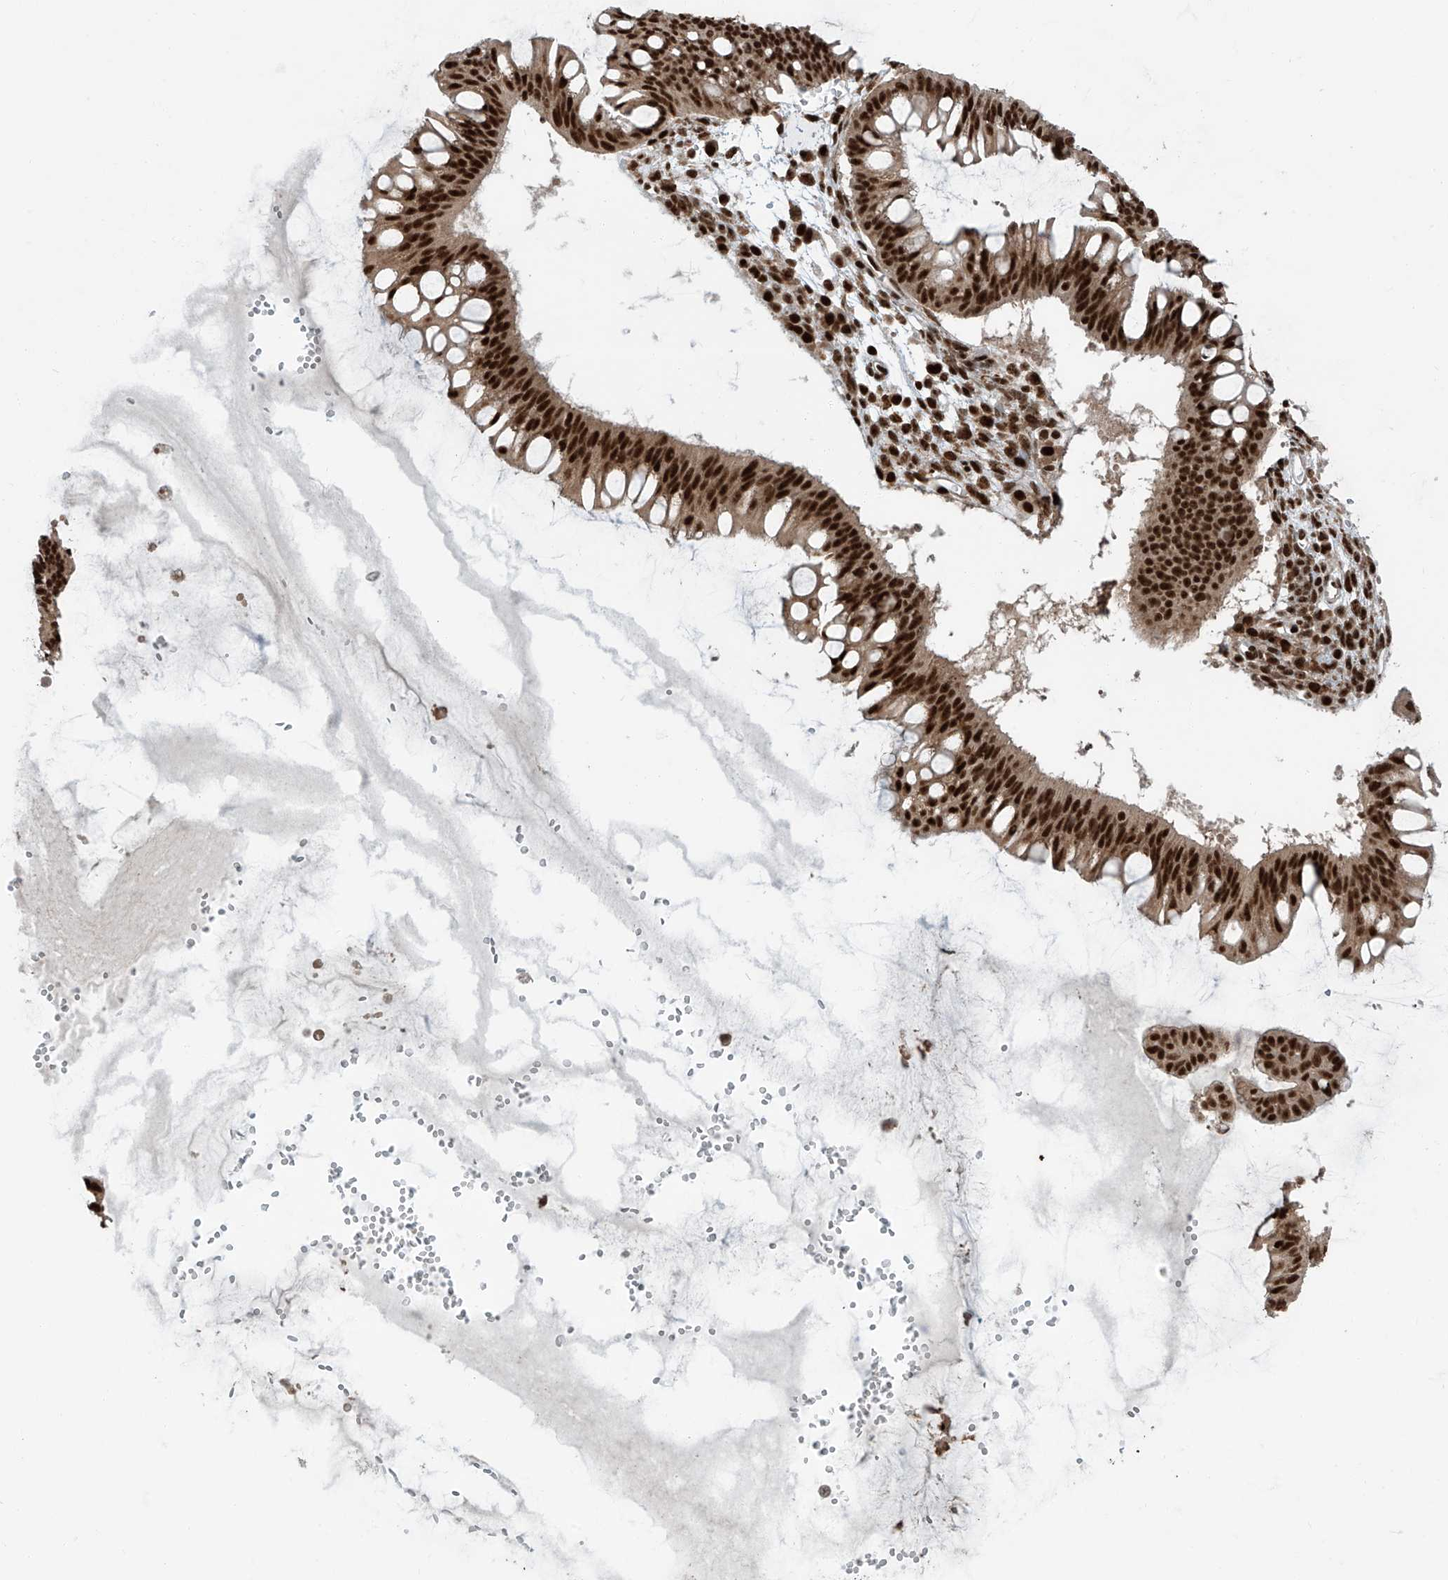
{"staining": {"intensity": "strong", "quantity": ">75%", "location": "nuclear"}, "tissue": "ovarian cancer", "cell_type": "Tumor cells", "image_type": "cancer", "snomed": [{"axis": "morphology", "description": "Cystadenocarcinoma, mucinous, NOS"}, {"axis": "topography", "description": "Ovary"}], "caption": "Immunohistochemistry photomicrograph of neoplastic tissue: ovarian cancer (mucinous cystadenocarcinoma) stained using IHC shows high levels of strong protein expression localized specifically in the nuclear of tumor cells, appearing as a nuclear brown color.", "gene": "FAM193B", "patient": {"sex": "female", "age": 73}}